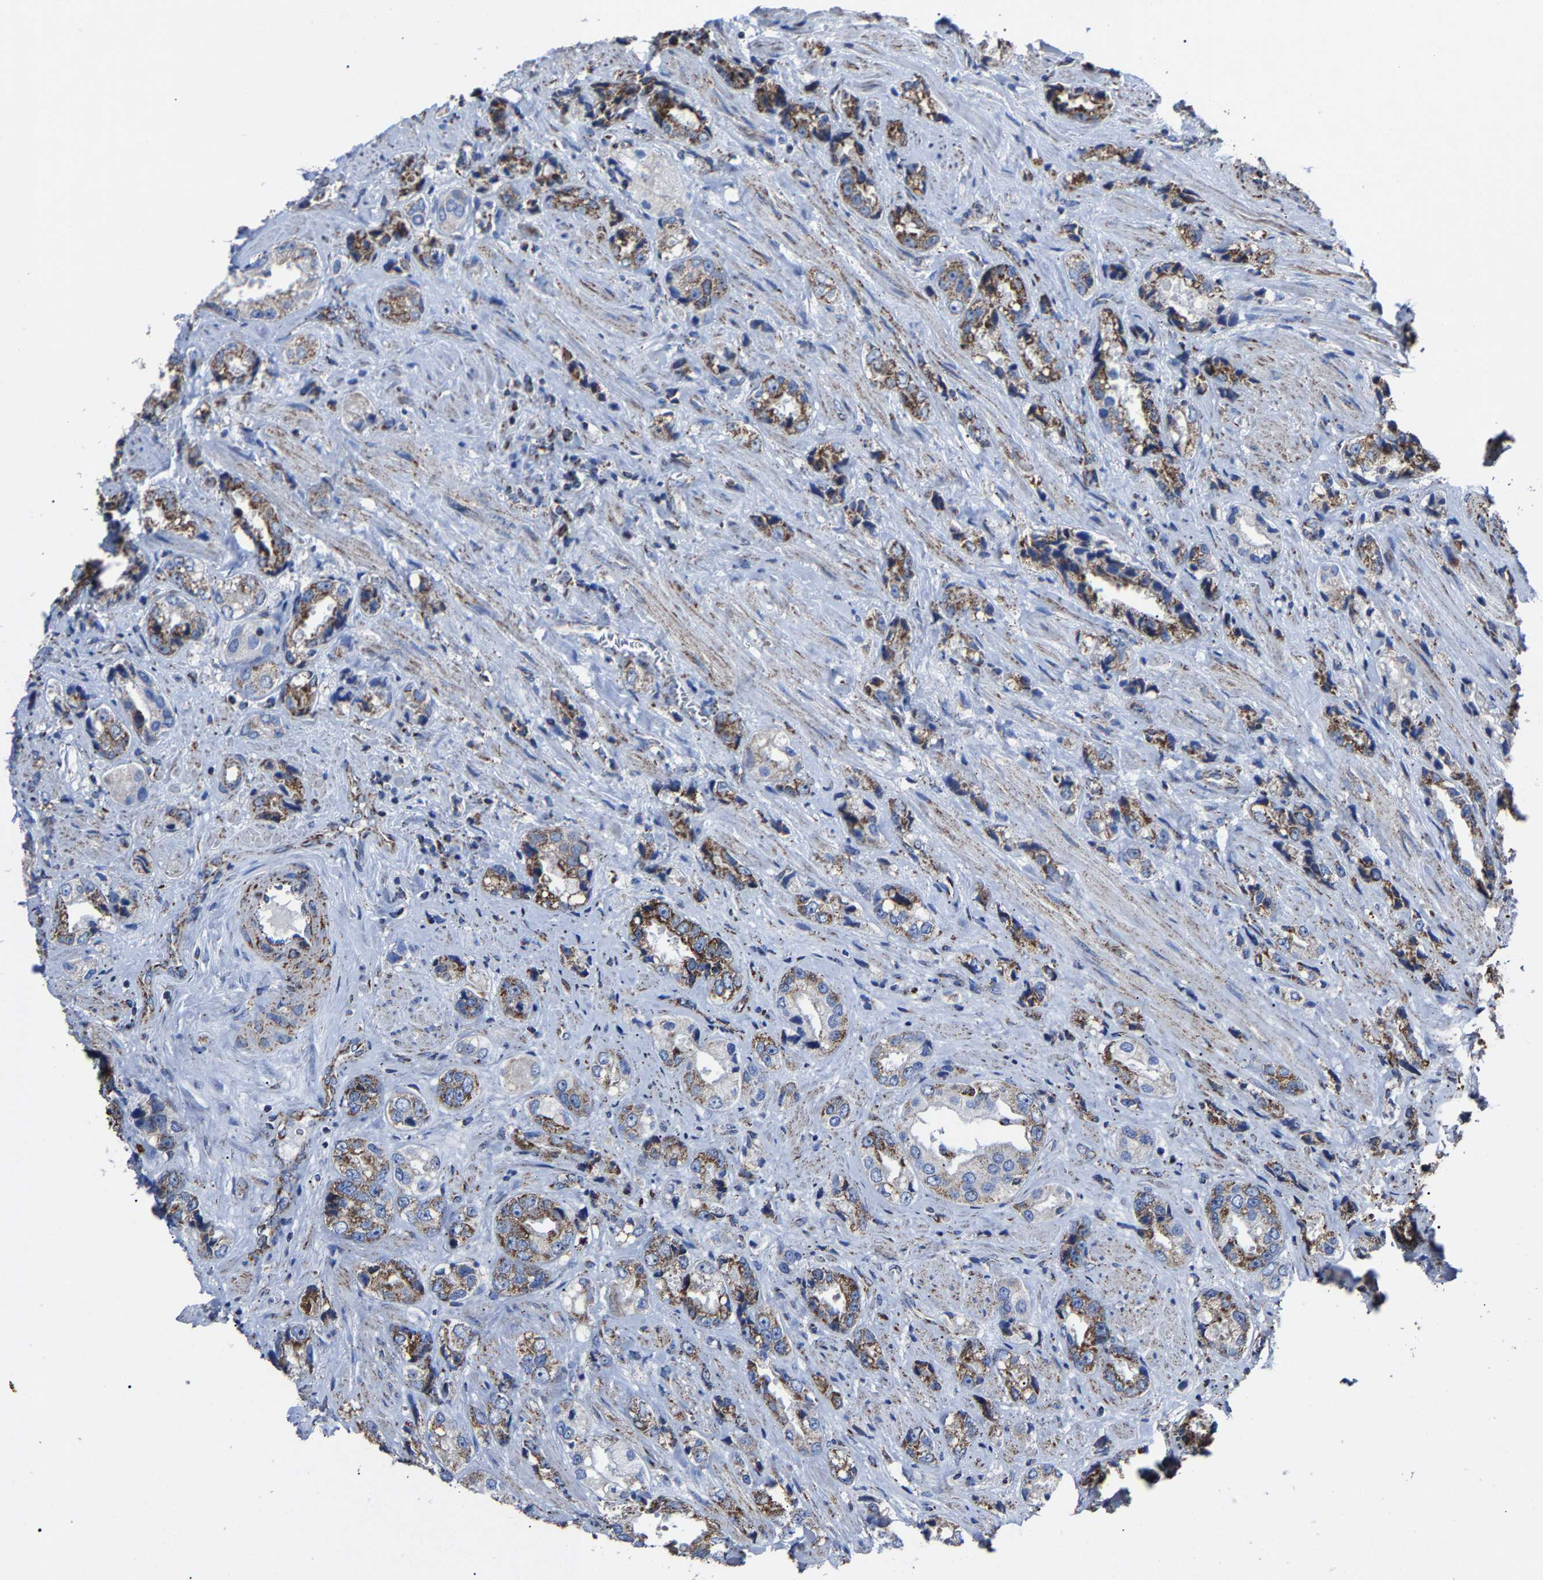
{"staining": {"intensity": "moderate", "quantity": ">75%", "location": "cytoplasmic/membranous"}, "tissue": "prostate cancer", "cell_type": "Tumor cells", "image_type": "cancer", "snomed": [{"axis": "morphology", "description": "Adenocarcinoma, High grade"}, {"axis": "topography", "description": "Prostate"}], "caption": "IHC (DAB (3,3'-diaminobenzidine)) staining of human prostate cancer reveals moderate cytoplasmic/membranous protein expression in about >75% of tumor cells.", "gene": "NDUFV3", "patient": {"sex": "male", "age": 61}}